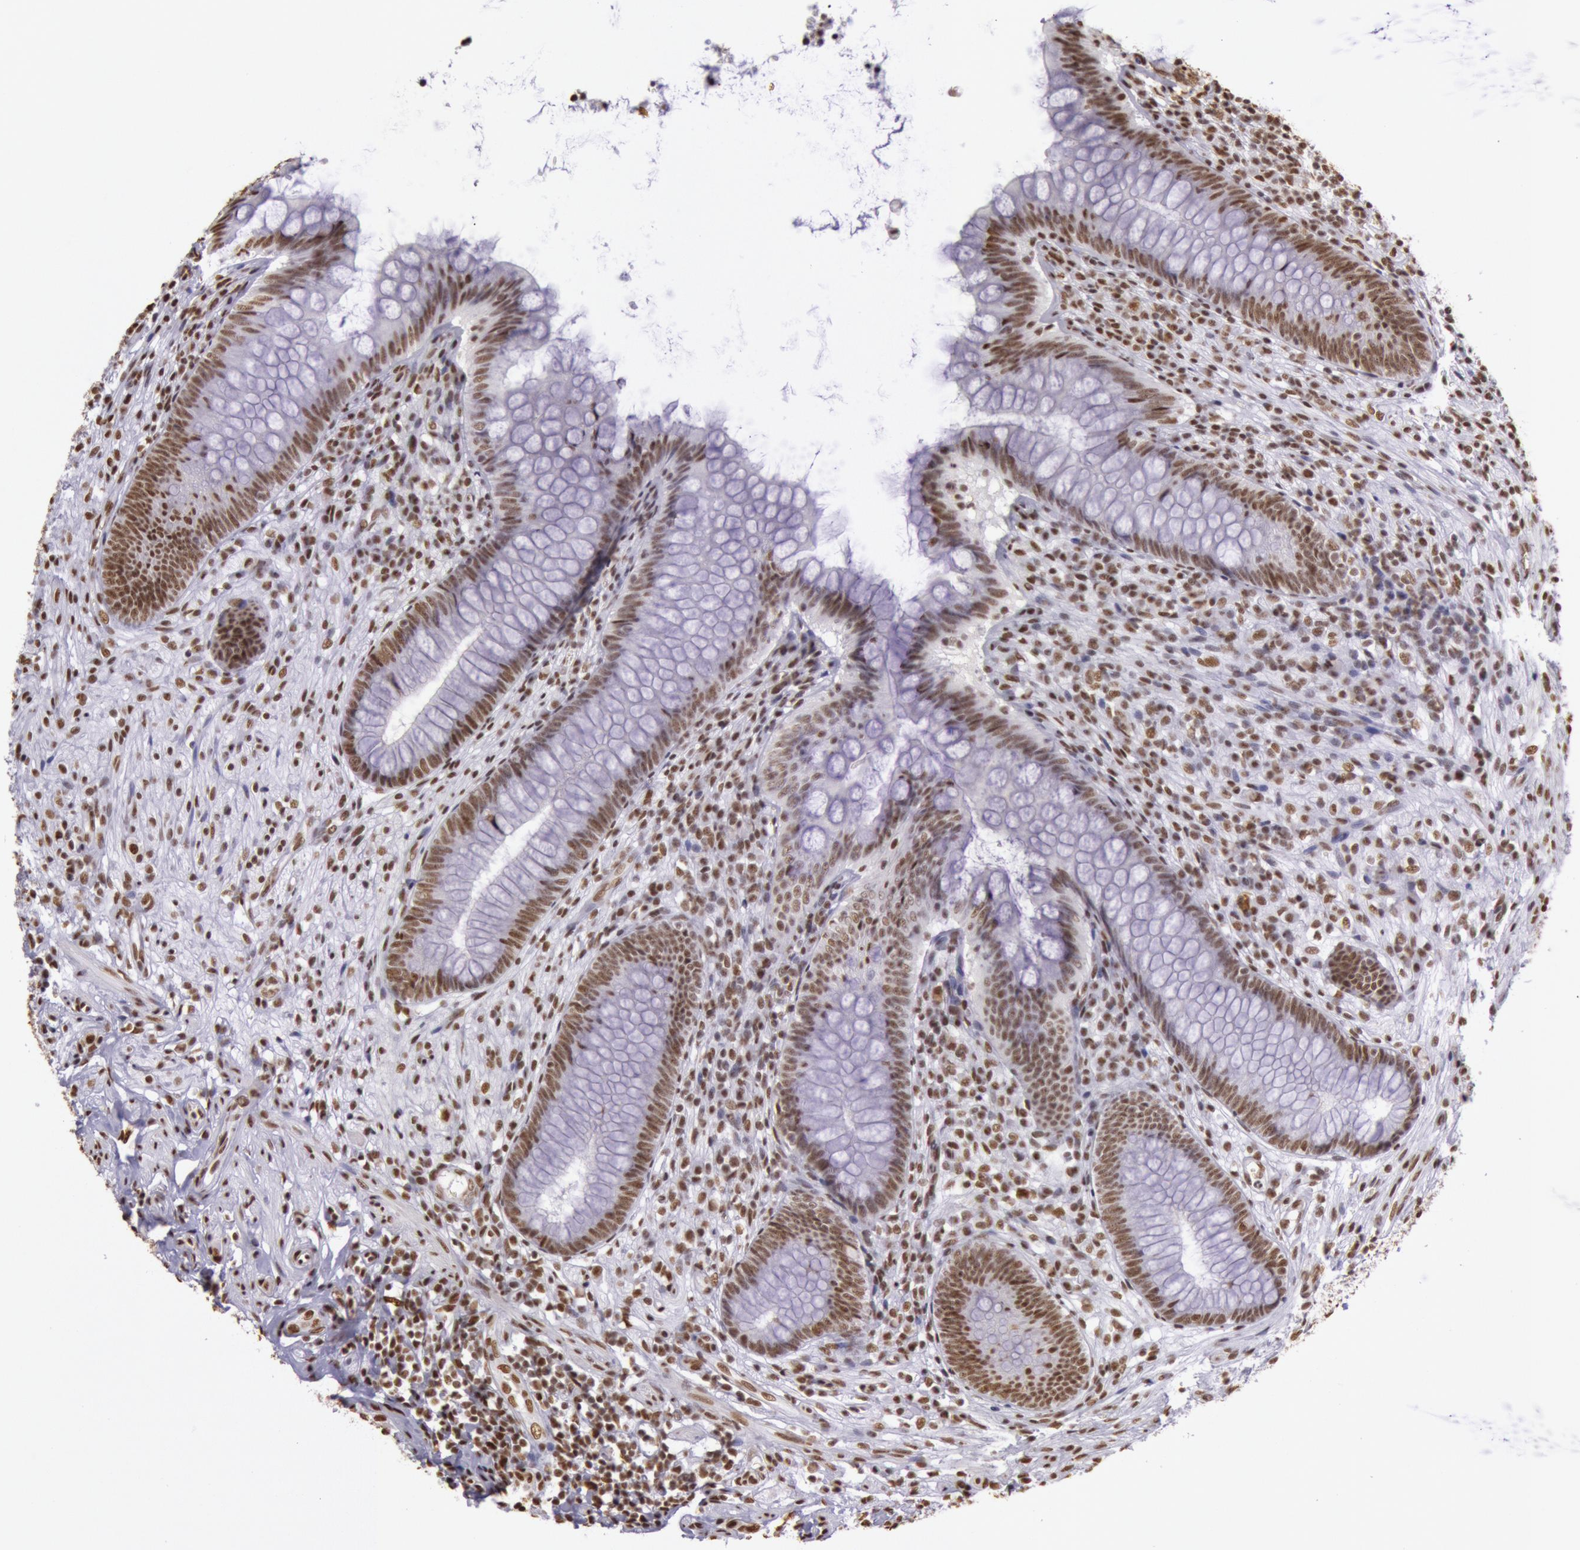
{"staining": {"intensity": "strong", "quantity": ">75%", "location": "nuclear"}, "tissue": "appendix", "cell_type": "Glandular cells", "image_type": "normal", "snomed": [{"axis": "morphology", "description": "Normal tissue, NOS"}, {"axis": "topography", "description": "Appendix"}], "caption": "Protein positivity by immunohistochemistry exhibits strong nuclear staining in approximately >75% of glandular cells in unremarkable appendix.", "gene": "HNRNPH1", "patient": {"sex": "female", "age": 66}}